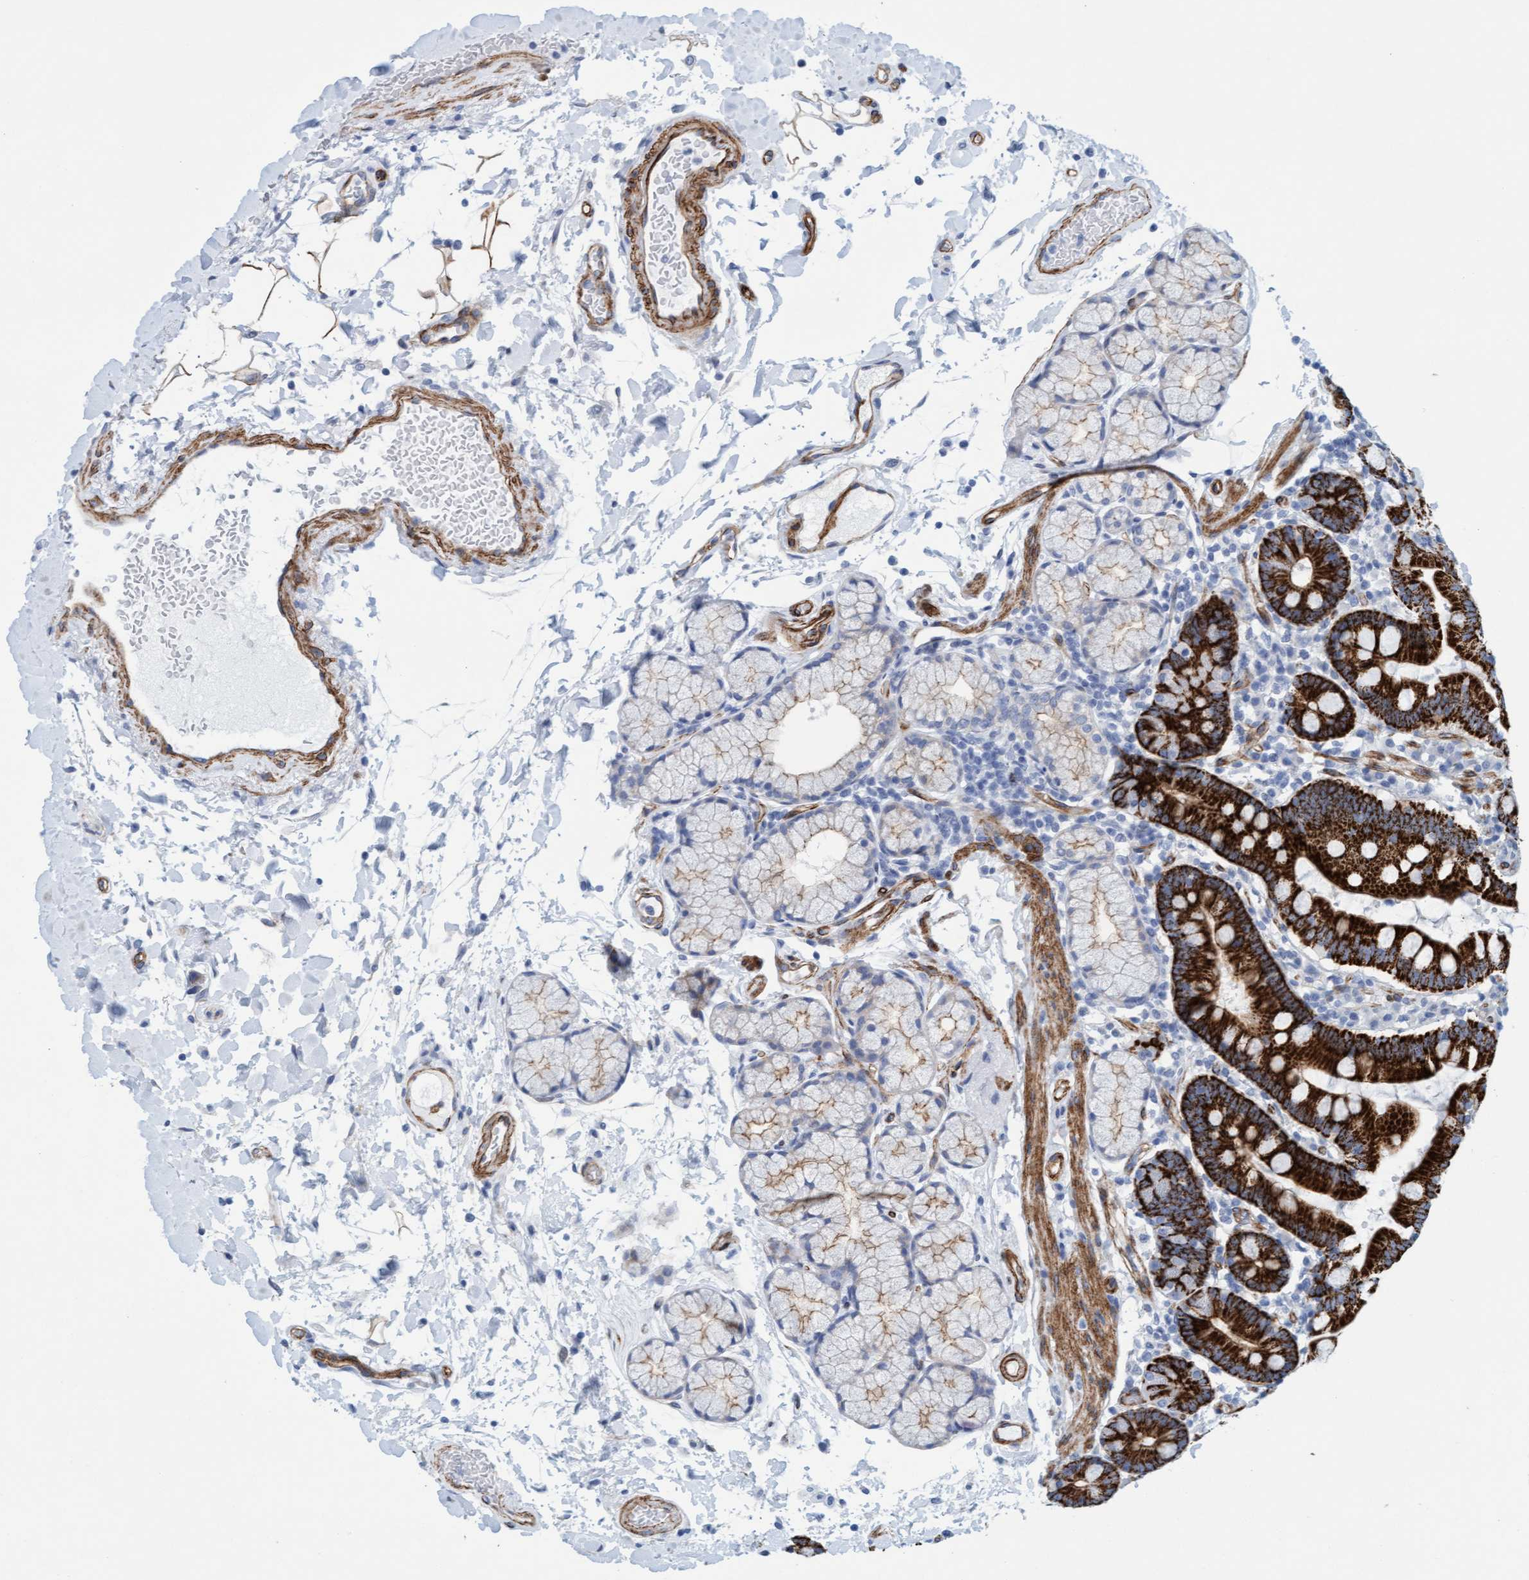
{"staining": {"intensity": "strong", "quantity": ">75%", "location": "cytoplasmic/membranous"}, "tissue": "duodenum", "cell_type": "Glandular cells", "image_type": "normal", "snomed": [{"axis": "morphology", "description": "Normal tissue, NOS"}, {"axis": "topography", "description": "Small intestine, NOS"}], "caption": "Glandular cells reveal high levels of strong cytoplasmic/membranous expression in approximately >75% of cells in normal human duodenum. (DAB (3,3'-diaminobenzidine) IHC with brightfield microscopy, high magnification).", "gene": "MTFR1", "patient": {"sex": "female", "age": 71}}